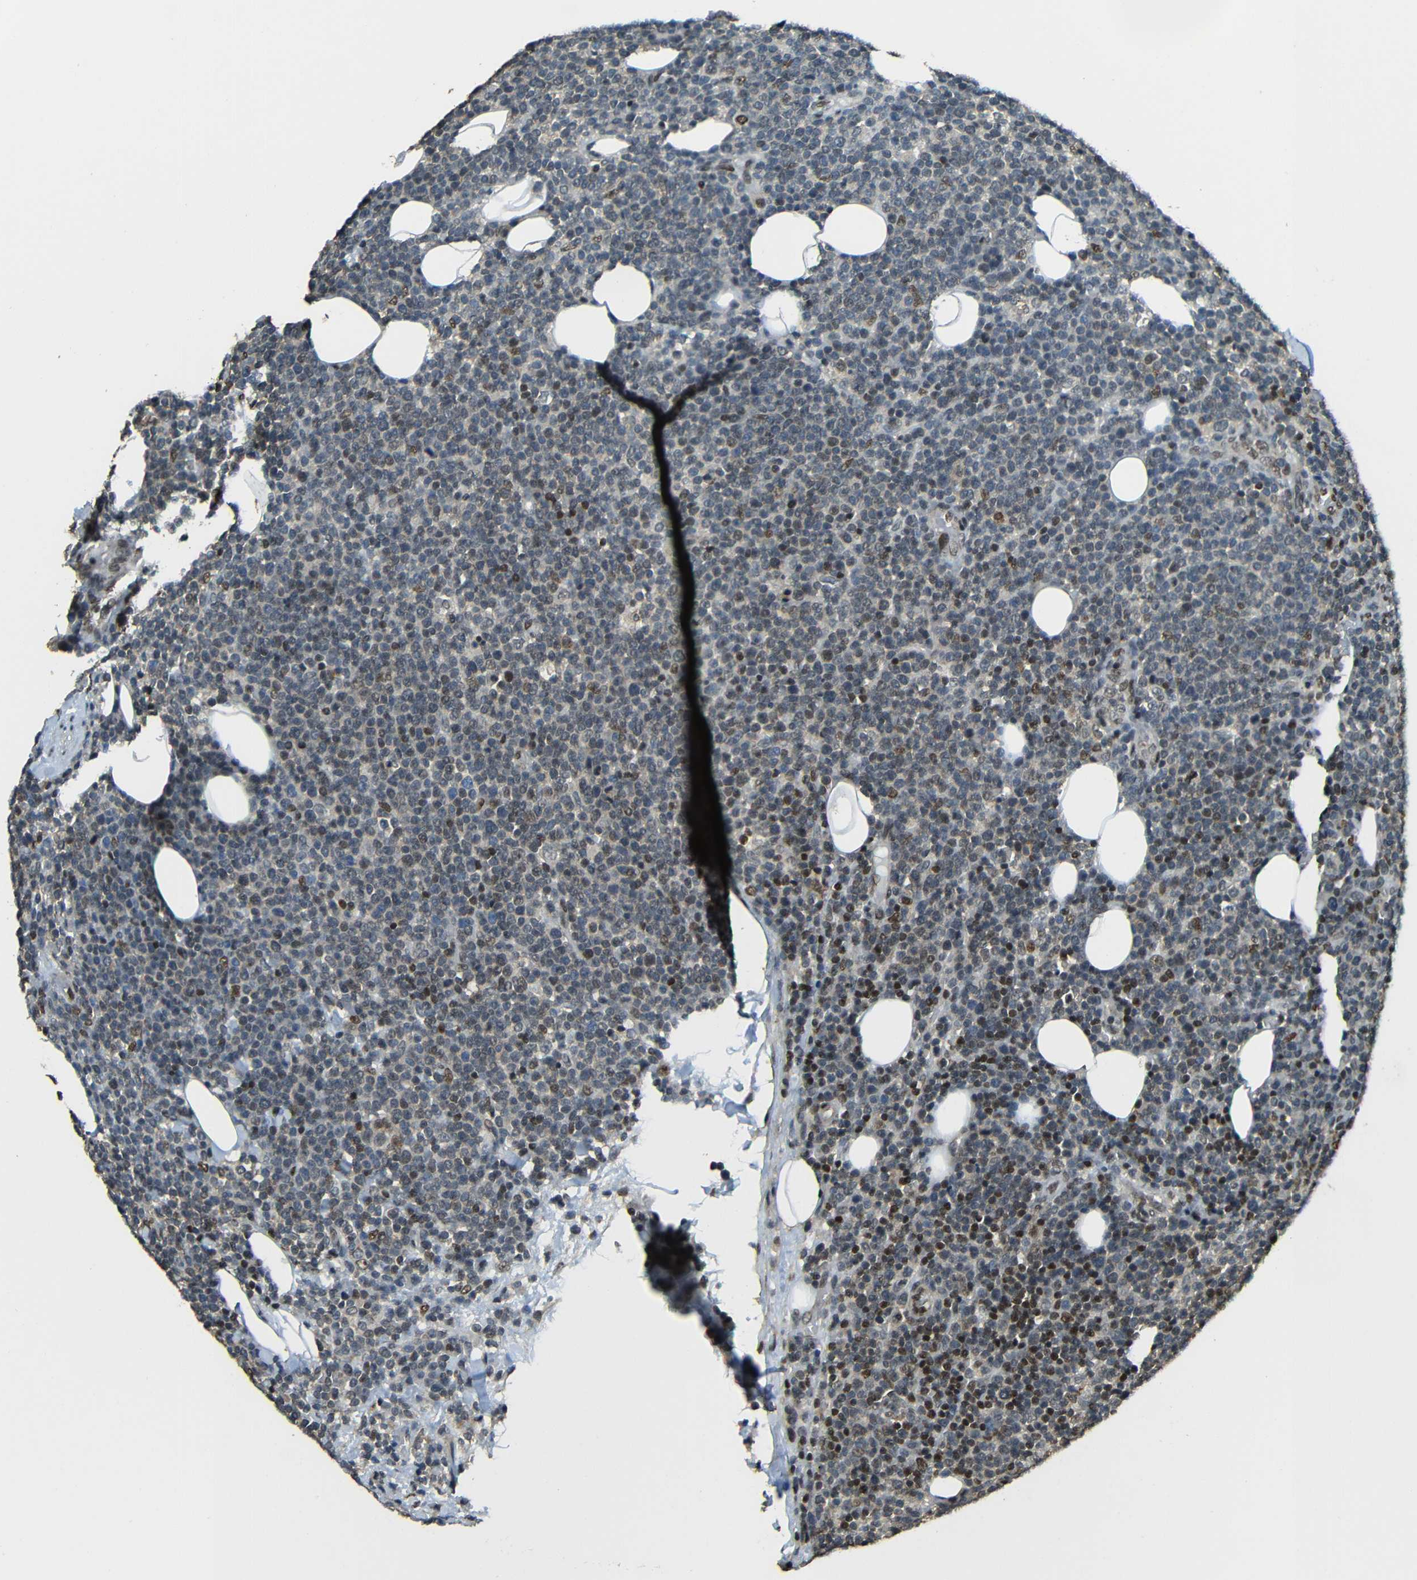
{"staining": {"intensity": "weak", "quantity": "25%-75%", "location": "nuclear"}, "tissue": "lymphoma", "cell_type": "Tumor cells", "image_type": "cancer", "snomed": [{"axis": "morphology", "description": "Malignant lymphoma, non-Hodgkin's type, High grade"}, {"axis": "topography", "description": "Lymph node"}], "caption": "High-magnification brightfield microscopy of malignant lymphoma, non-Hodgkin's type (high-grade) stained with DAB (3,3'-diaminobenzidine) (brown) and counterstained with hematoxylin (blue). tumor cells exhibit weak nuclear positivity is present in about25%-75% of cells.", "gene": "PSIP1", "patient": {"sex": "male", "age": 61}}